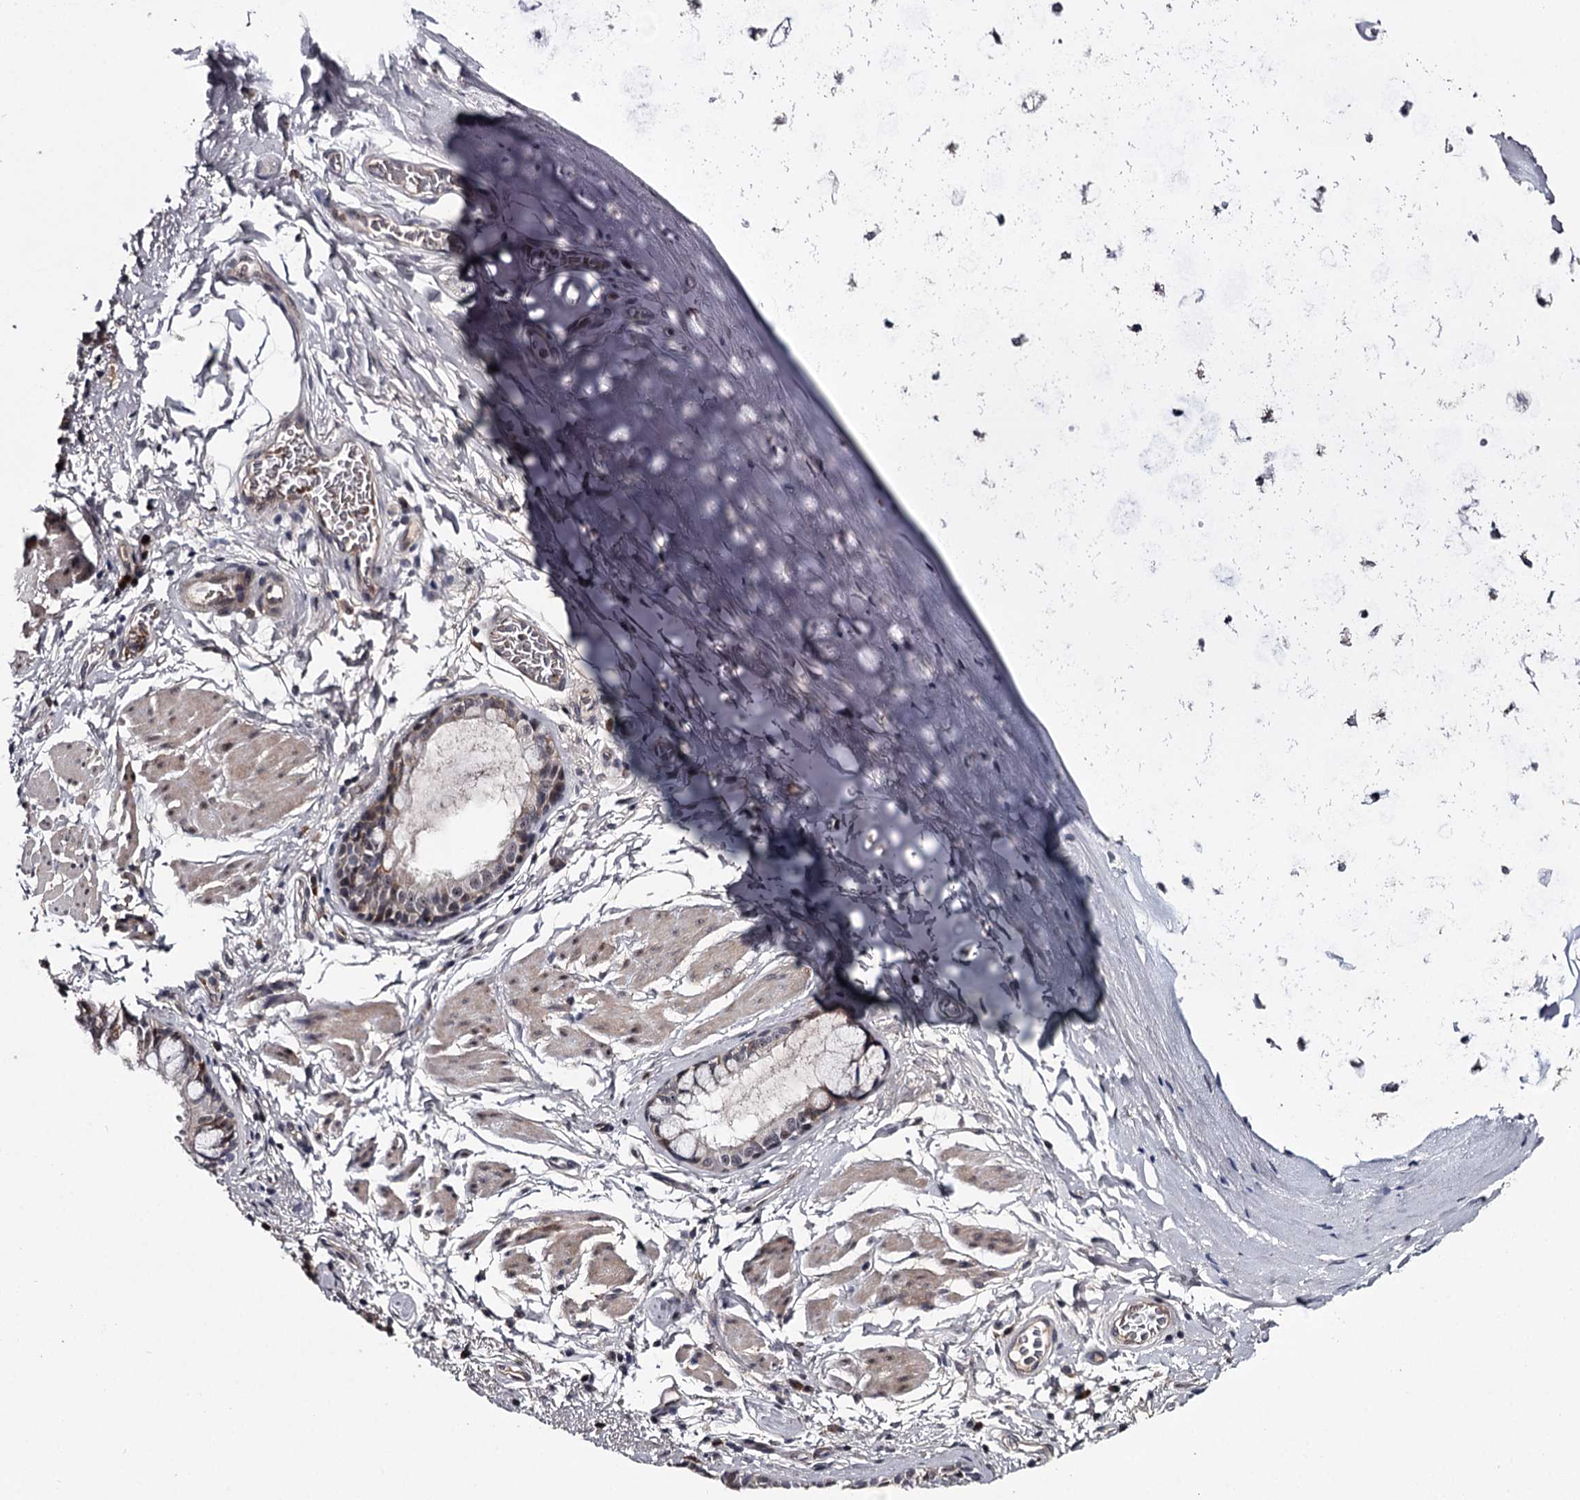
{"staining": {"intensity": "weak", "quantity": "<25%", "location": "cytoplasmic/membranous"}, "tissue": "bronchus", "cell_type": "Respiratory epithelial cells", "image_type": "normal", "snomed": [{"axis": "morphology", "description": "Normal tissue, NOS"}, {"axis": "topography", "description": "Cartilage tissue"}, {"axis": "topography", "description": "Bronchus"}], "caption": "Respiratory epithelial cells are negative for protein expression in normal human bronchus.", "gene": "RNF44", "patient": {"sex": "female", "age": 36}}